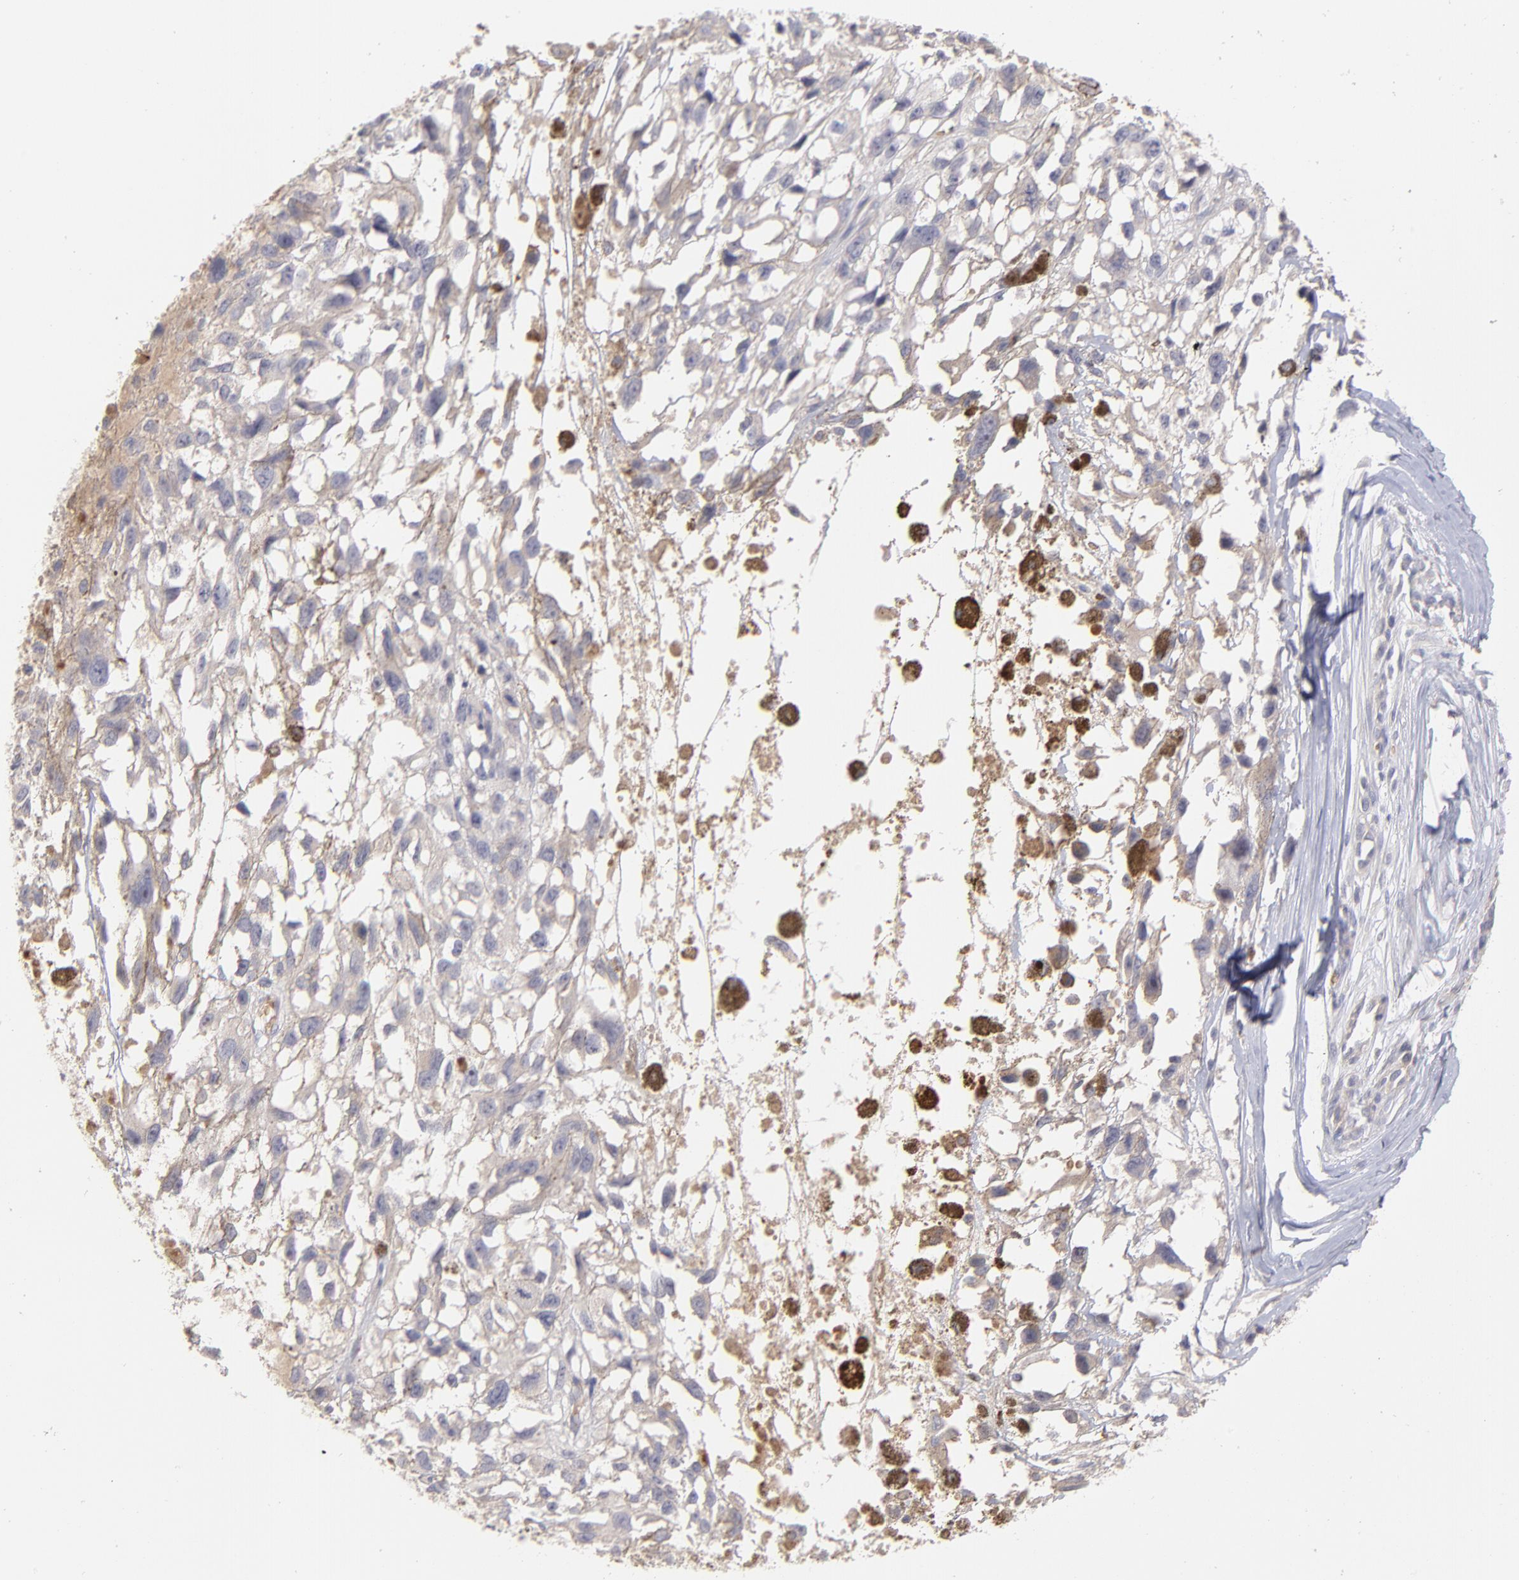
{"staining": {"intensity": "negative", "quantity": "none", "location": "none"}, "tissue": "melanoma", "cell_type": "Tumor cells", "image_type": "cancer", "snomed": [{"axis": "morphology", "description": "Malignant melanoma, Metastatic site"}, {"axis": "topography", "description": "Lymph node"}], "caption": "Immunohistochemical staining of melanoma reveals no significant staining in tumor cells.", "gene": "F13B", "patient": {"sex": "male", "age": 59}}